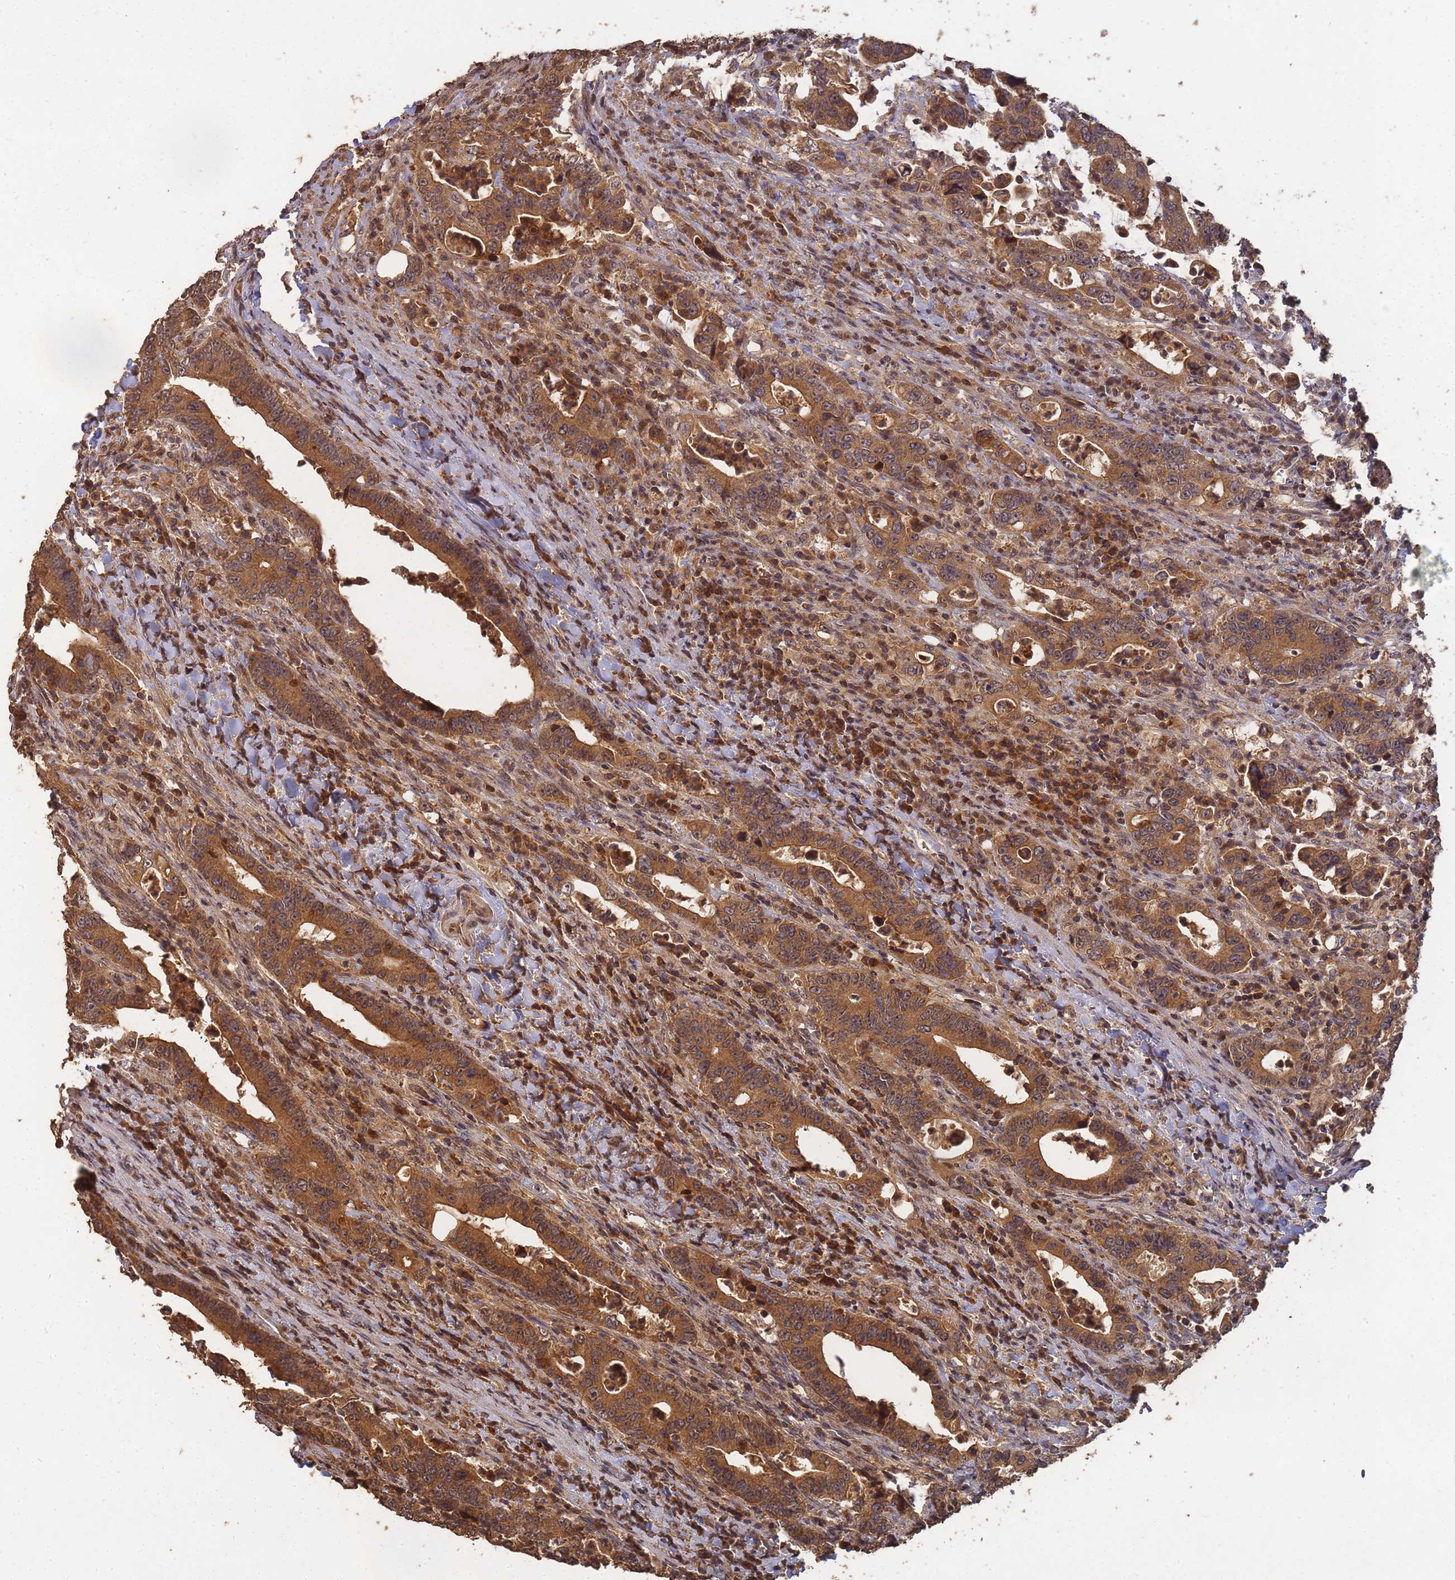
{"staining": {"intensity": "moderate", "quantity": ">75%", "location": "cytoplasmic/membranous"}, "tissue": "colorectal cancer", "cell_type": "Tumor cells", "image_type": "cancer", "snomed": [{"axis": "morphology", "description": "Adenocarcinoma, NOS"}, {"axis": "topography", "description": "Colon"}], "caption": "A histopathology image of human colorectal adenocarcinoma stained for a protein demonstrates moderate cytoplasmic/membranous brown staining in tumor cells. (DAB IHC with brightfield microscopy, high magnification).", "gene": "ALKBH1", "patient": {"sex": "female", "age": 75}}